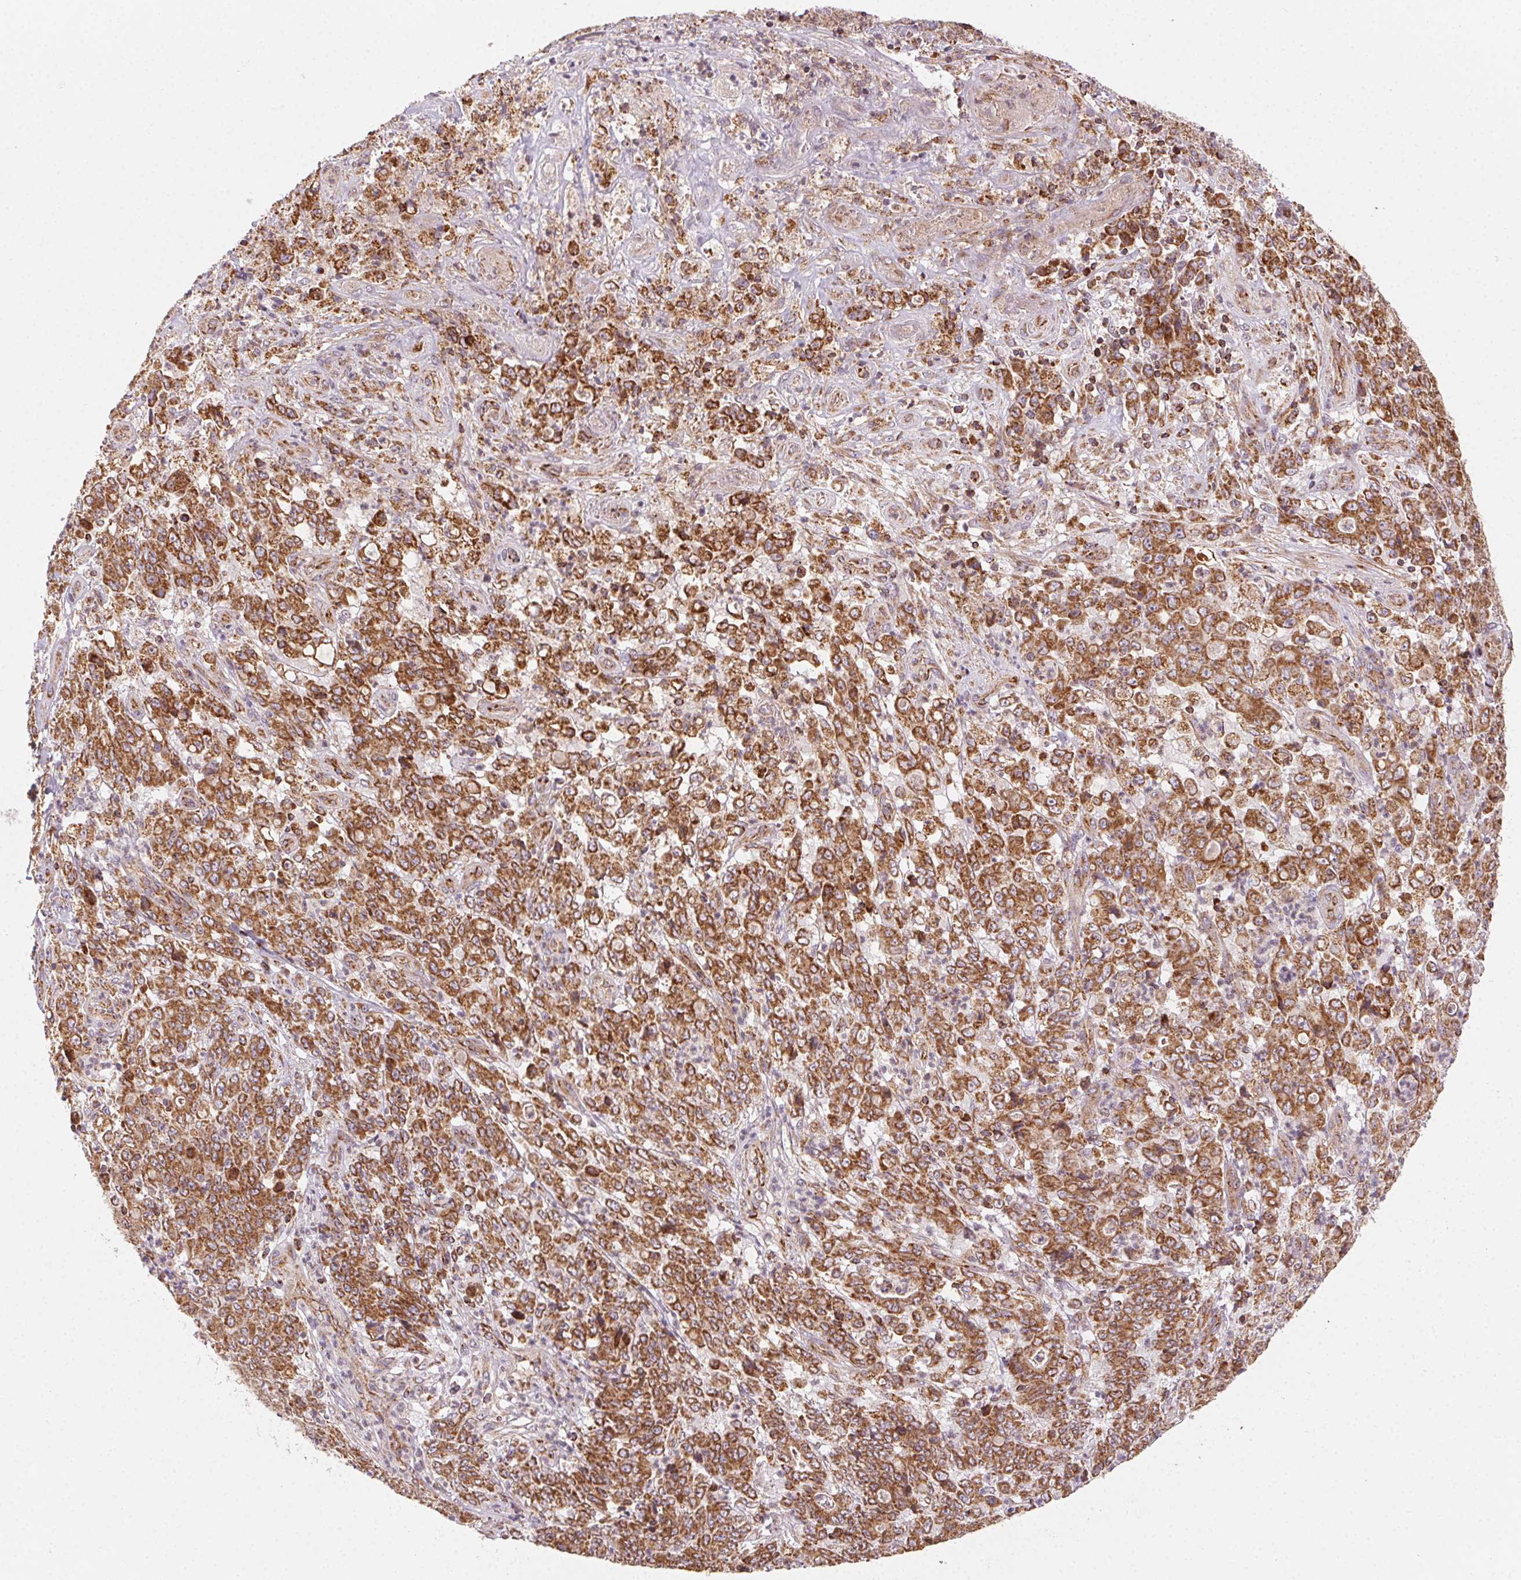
{"staining": {"intensity": "moderate", "quantity": ">75%", "location": "cytoplasmic/membranous"}, "tissue": "stomach cancer", "cell_type": "Tumor cells", "image_type": "cancer", "snomed": [{"axis": "morphology", "description": "Adenocarcinoma, NOS"}, {"axis": "topography", "description": "Stomach, lower"}], "caption": "Immunohistochemistry of human stomach cancer (adenocarcinoma) shows medium levels of moderate cytoplasmic/membranous expression in about >75% of tumor cells.", "gene": "CLPB", "patient": {"sex": "female", "age": 71}}